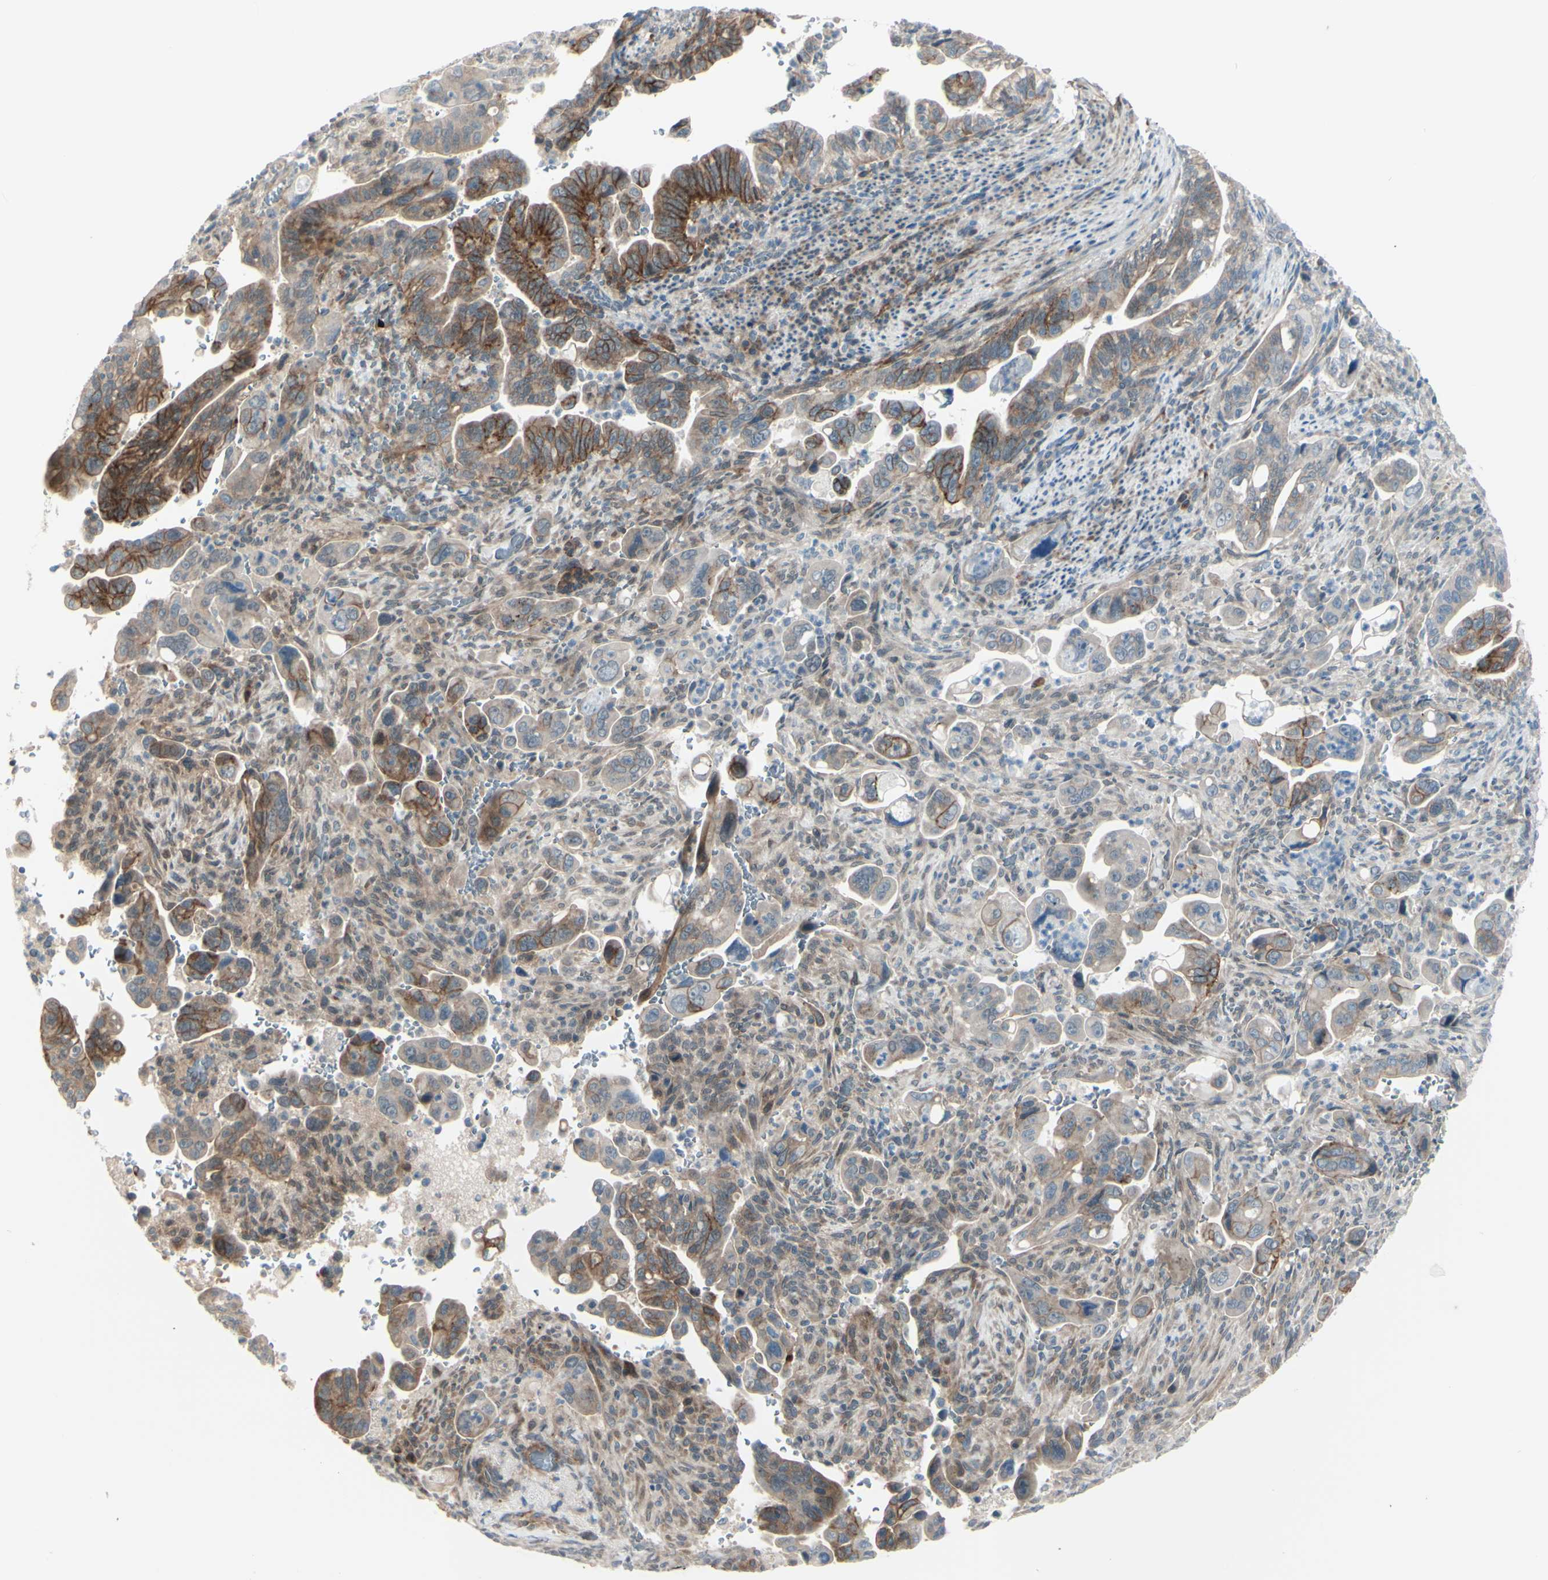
{"staining": {"intensity": "strong", "quantity": ">75%", "location": "cytoplasmic/membranous"}, "tissue": "pancreatic cancer", "cell_type": "Tumor cells", "image_type": "cancer", "snomed": [{"axis": "morphology", "description": "Adenocarcinoma, NOS"}, {"axis": "topography", "description": "Pancreas"}], "caption": "High-magnification brightfield microscopy of pancreatic cancer (adenocarcinoma) stained with DAB (brown) and counterstained with hematoxylin (blue). tumor cells exhibit strong cytoplasmic/membranous positivity is present in approximately>75% of cells.", "gene": "LRRK1", "patient": {"sex": "male", "age": 70}}